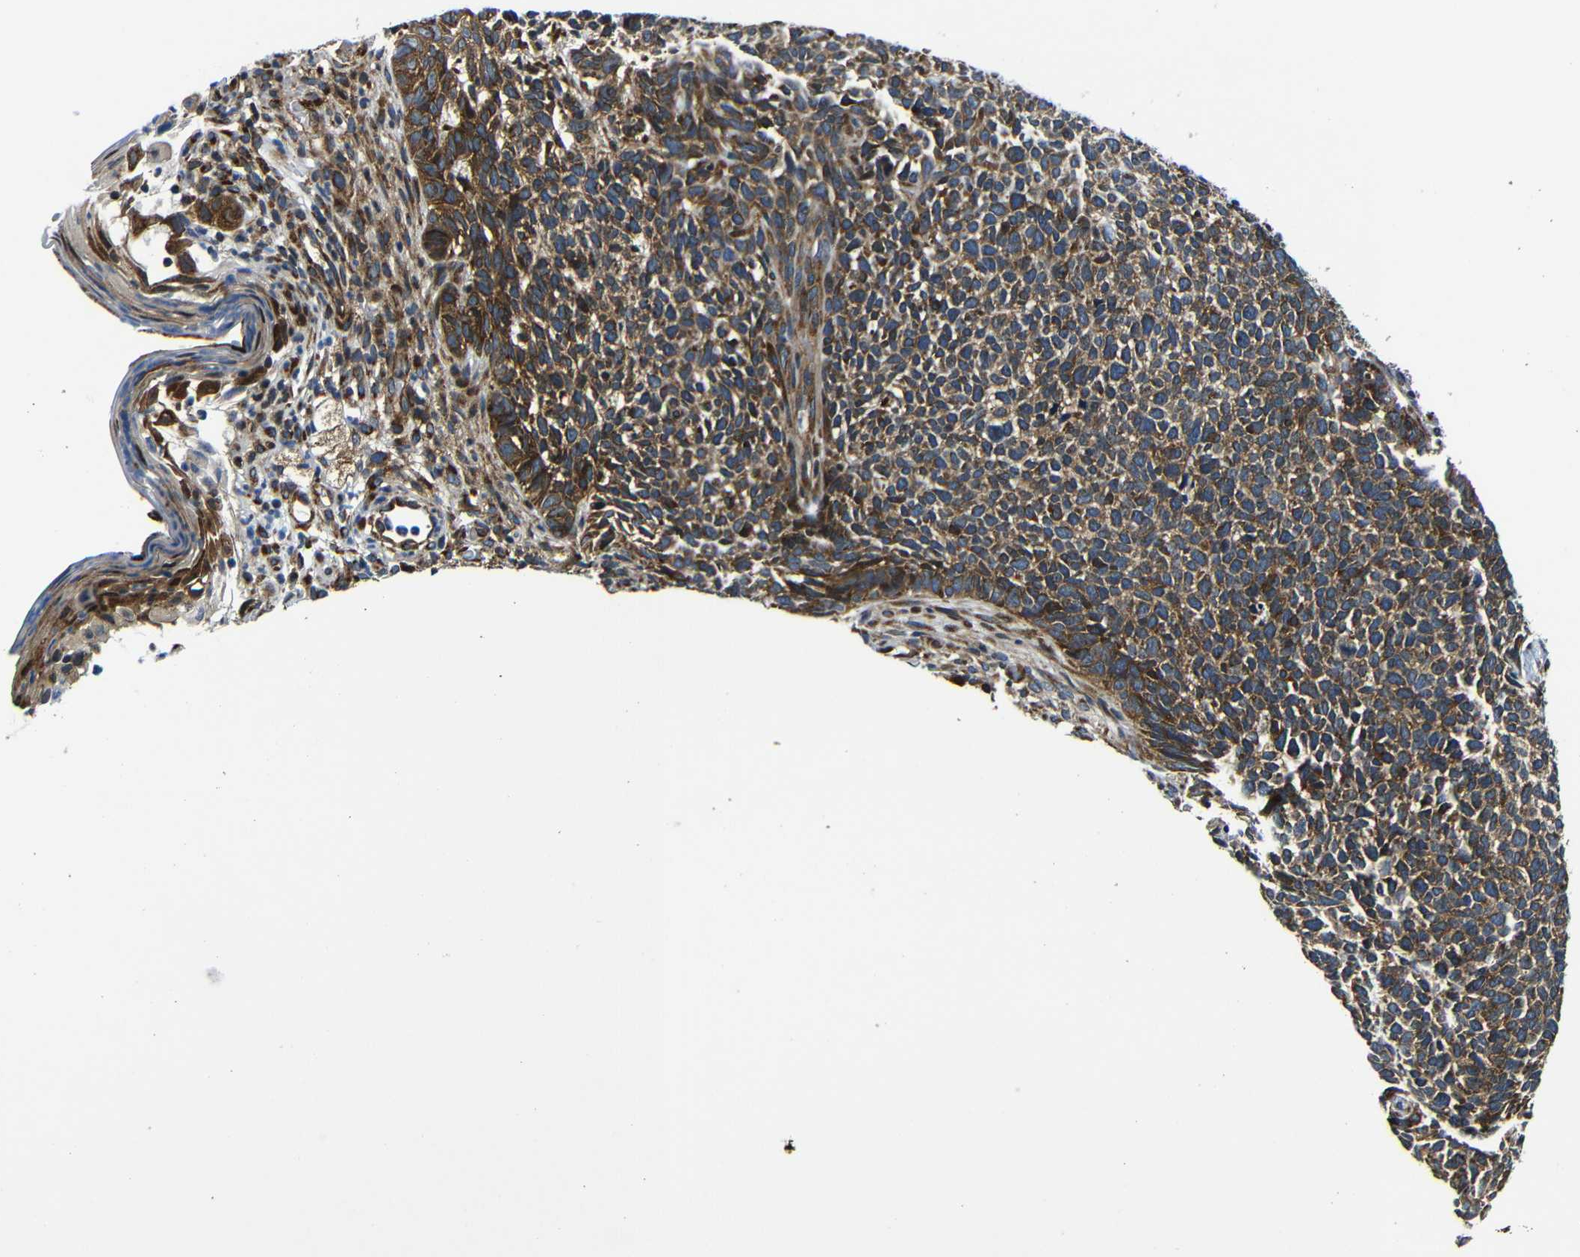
{"staining": {"intensity": "moderate", "quantity": ">75%", "location": "cytoplasmic/membranous"}, "tissue": "skin cancer", "cell_type": "Tumor cells", "image_type": "cancer", "snomed": [{"axis": "morphology", "description": "Basal cell carcinoma"}, {"axis": "topography", "description": "Skin"}], "caption": "The histopathology image displays immunohistochemical staining of skin cancer. There is moderate cytoplasmic/membranous staining is present in approximately >75% of tumor cells.", "gene": "ABCE1", "patient": {"sex": "female", "age": 84}}